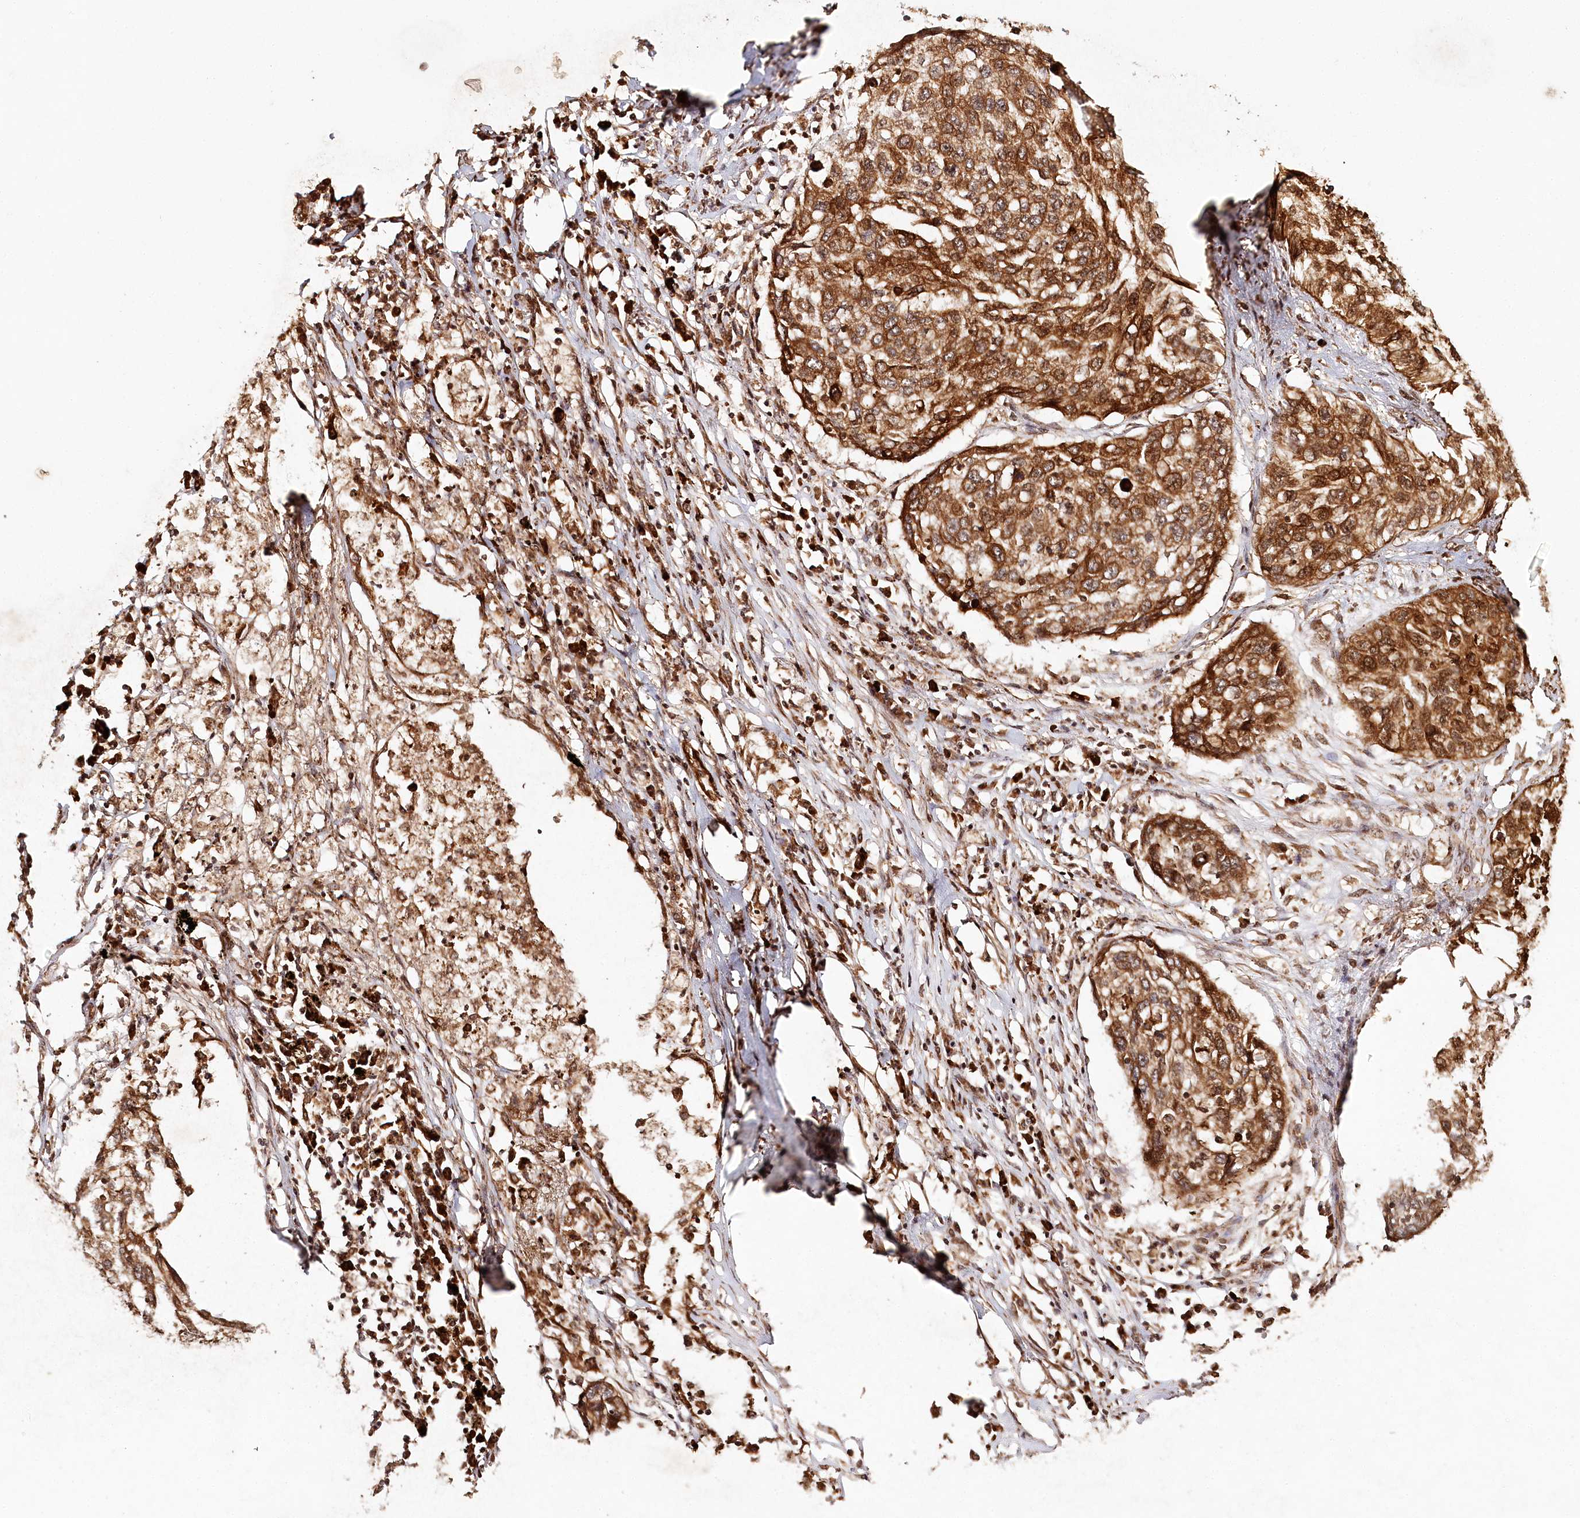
{"staining": {"intensity": "strong", "quantity": ">75%", "location": "cytoplasmic/membranous,nuclear"}, "tissue": "lung cancer", "cell_type": "Tumor cells", "image_type": "cancer", "snomed": [{"axis": "morphology", "description": "Squamous cell carcinoma, NOS"}, {"axis": "topography", "description": "Lung"}], "caption": "DAB immunohistochemical staining of lung cancer (squamous cell carcinoma) exhibits strong cytoplasmic/membranous and nuclear protein expression in approximately >75% of tumor cells.", "gene": "ULK2", "patient": {"sex": "female", "age": 63}}